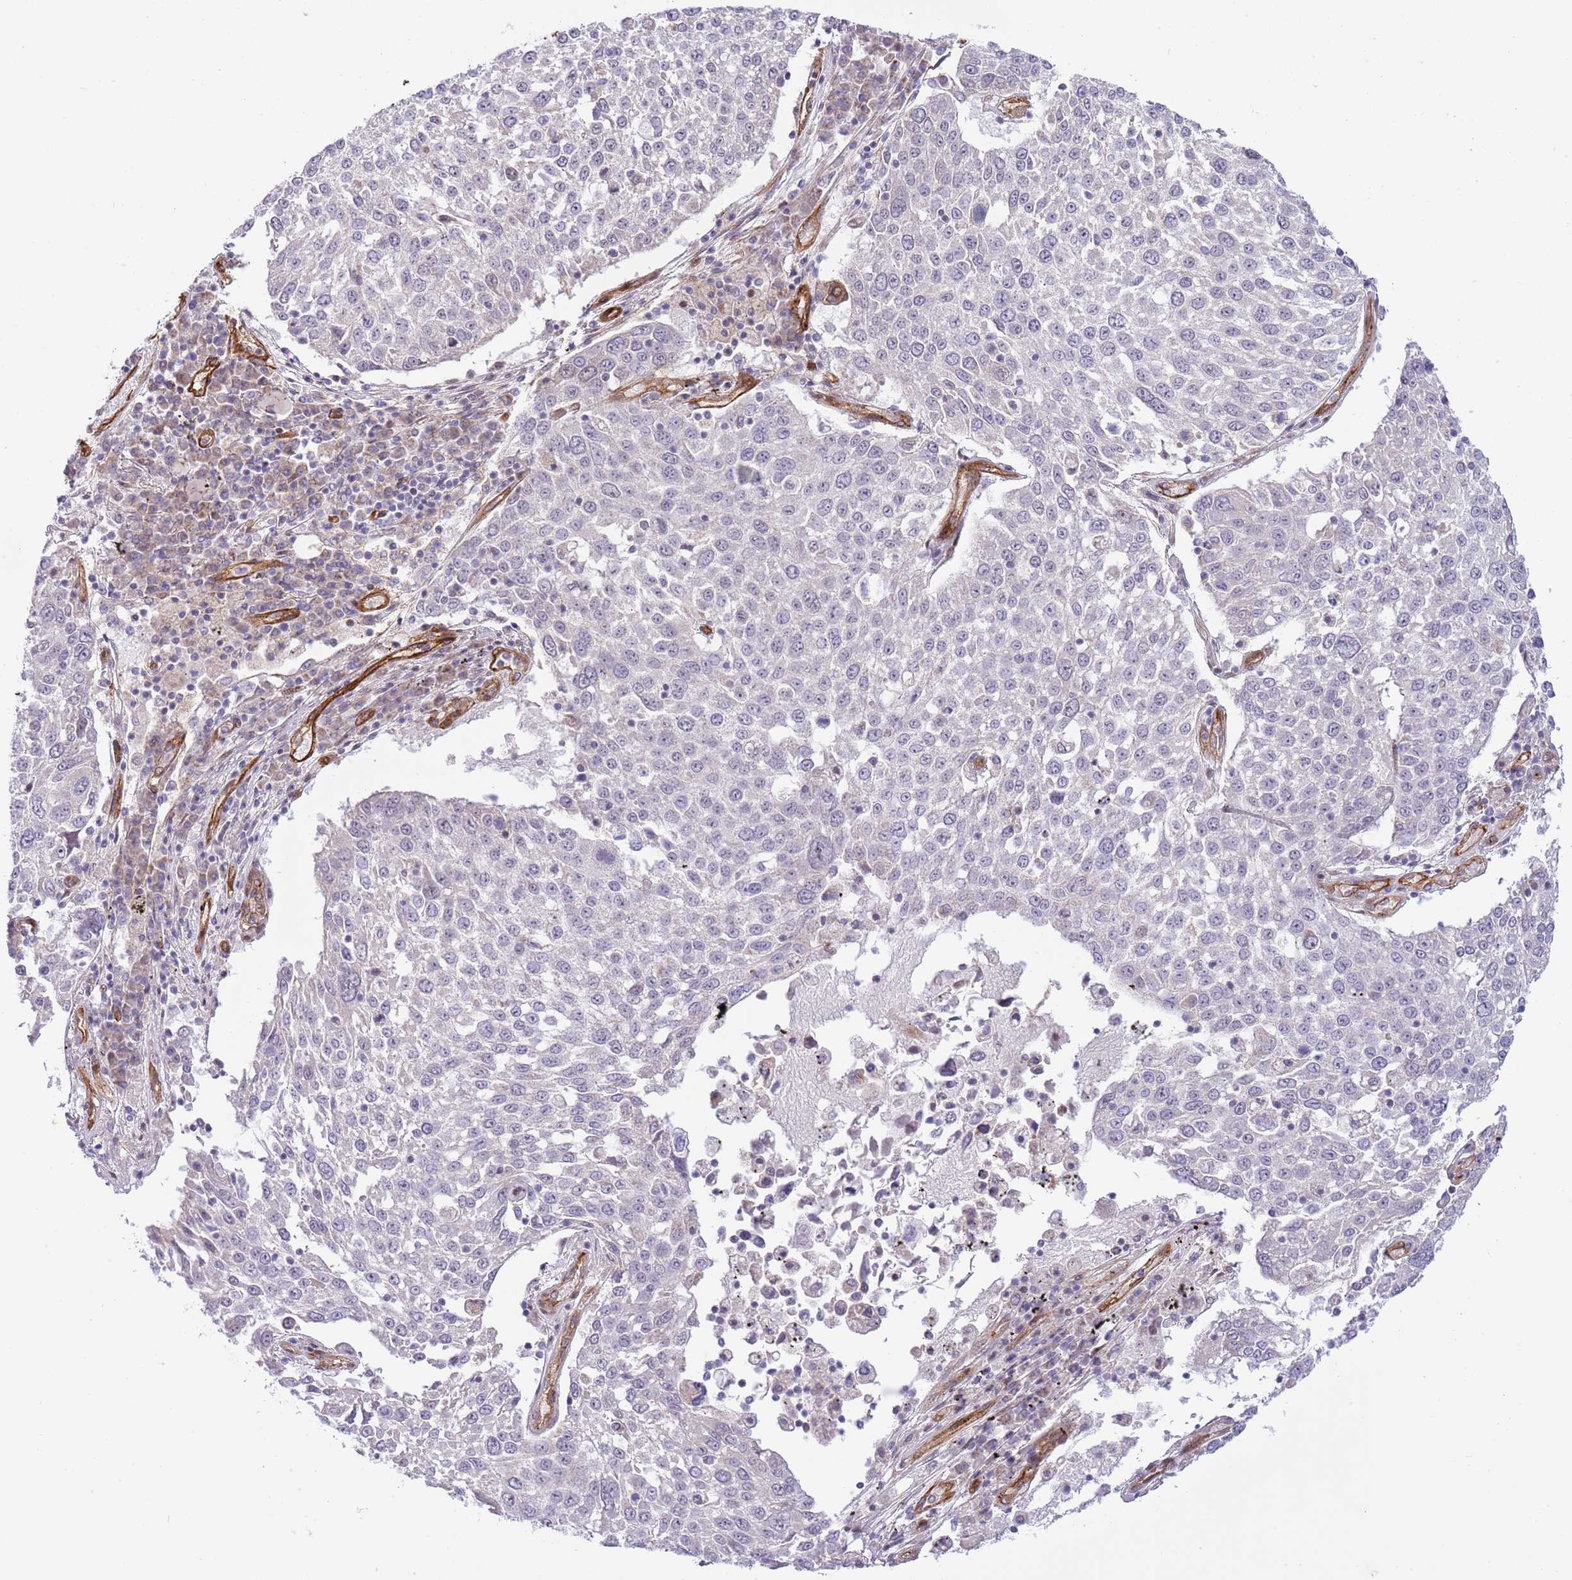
{"staining": {"intensity": "negative", "quantity": "none", "location": "none"}, "tissue": "lung cancer", "cell_type": "Tumor cells", "image_type": "cancer", "snomed": [{"axis": "morphology", "description": "Squamous cell carcinoma, NOS"}, {"axis": "topography", "description": "Lung"}], "caption": "Immunohistochemical staining of human lung squamous cell carcinoma displays no significant positivity in tumor cells.", "gene": "NEK3", "patient": {"sex": "male", "age": 65}}